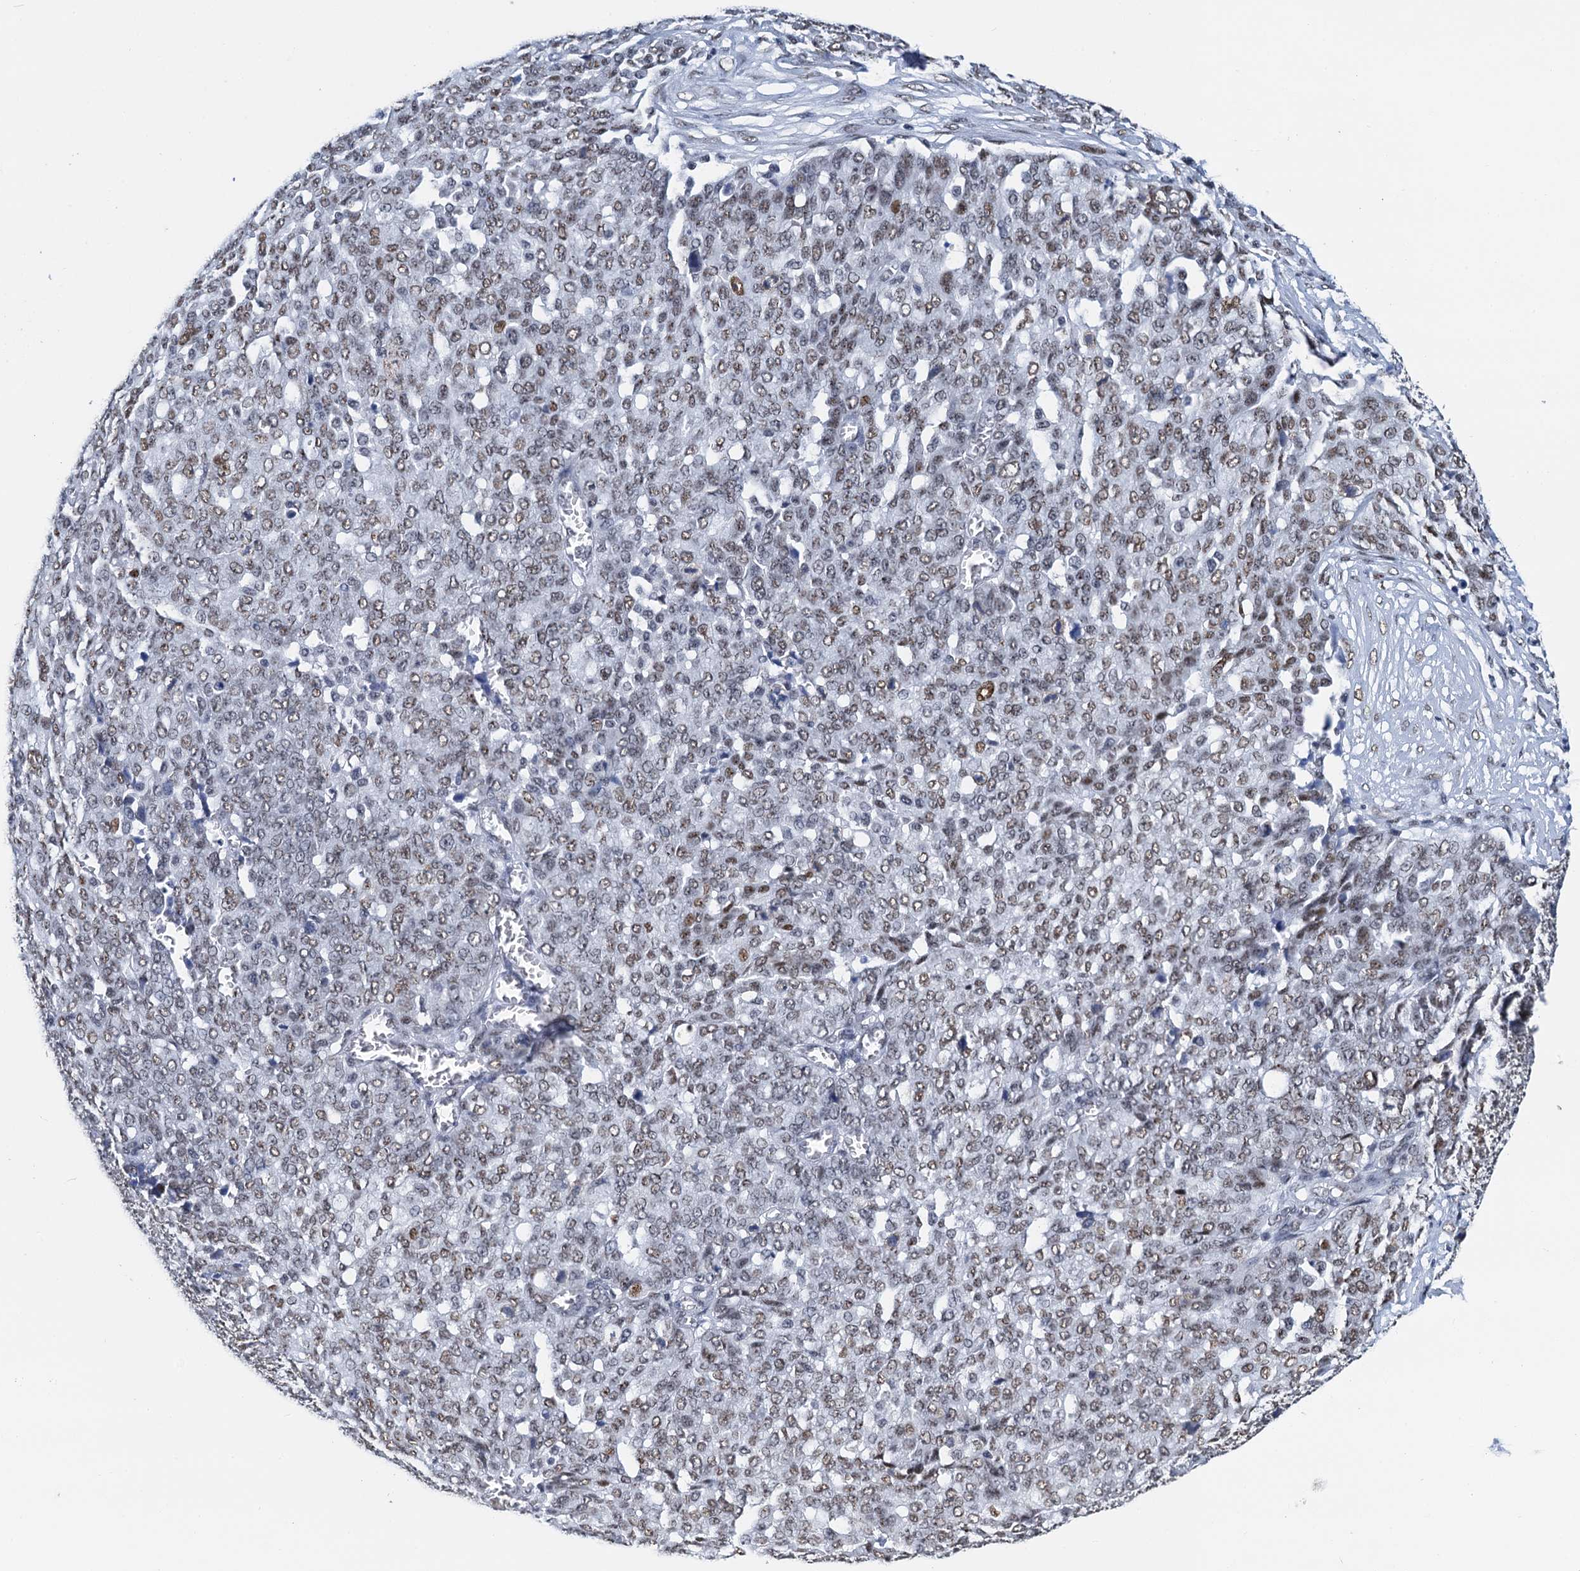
{"staining": {"intensity": "moderate", "quantity": ">75%", "location": "nuclear"}, "tissue": "ovarian cancer", "cell_type": "Tumor cells", "image_type": "cancer", "snomed": [{"axis": "morphology", "description": "Cystadenocarcinoma, serous, NOS"}, {"axis": "topography", "description": "Soft tissue"}, {"axis": "topography", "description": "Ovary"}], "caption": "Ovarian cancer (serous cystadenocarcinoma) stained for a protein displays moderate nuclear positivity in tumor cells. Nuclei are stained in blue.", "gene": "SLTM", "patient": {"sex": "female", "age": 57}}